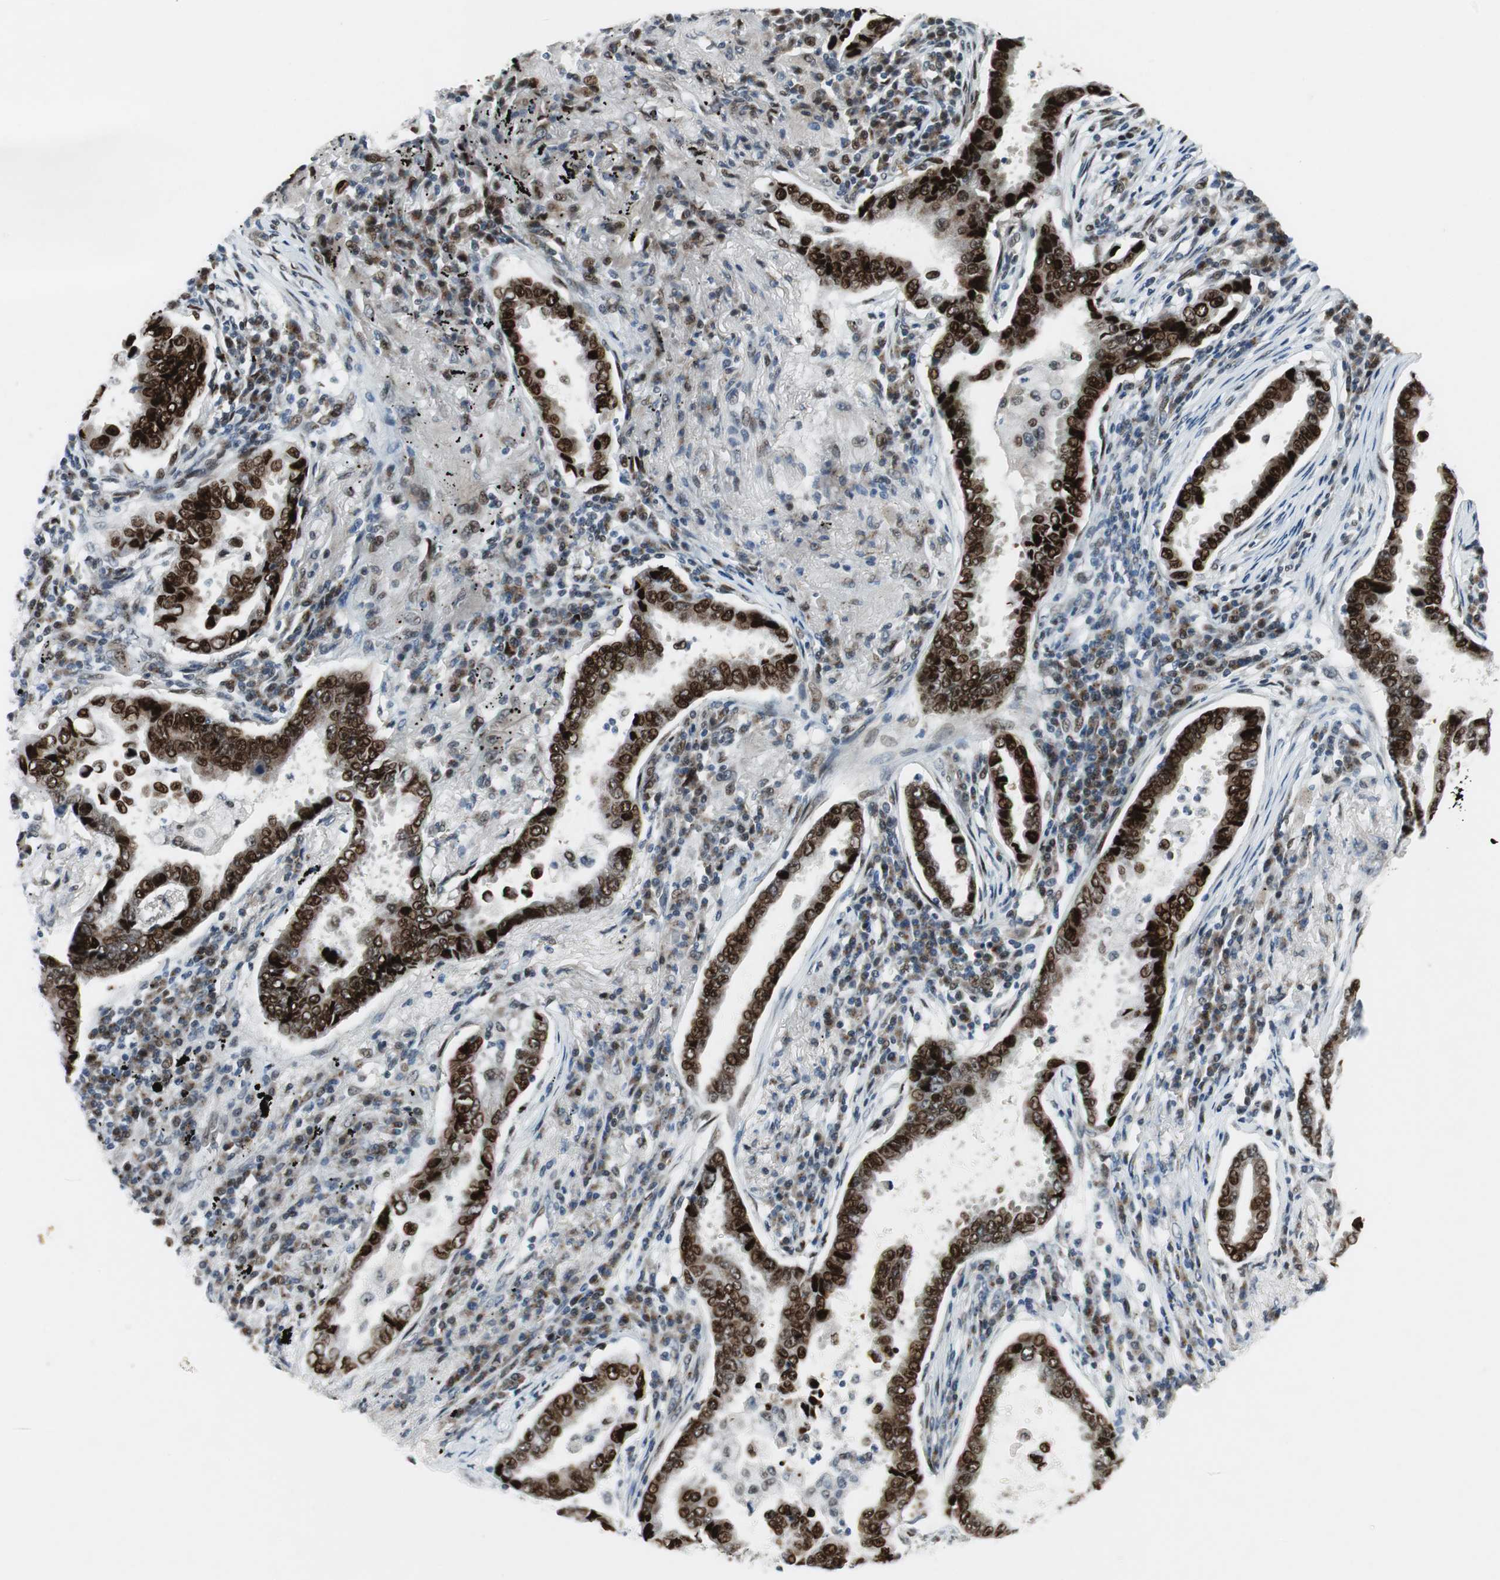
{"staining": {"intensity": "strong", "quantity": ">75%", "location": "nuclear"}, "tissue": "lung cancer", "cell_type": "Tumor cells", "image_type": "cancer", "snomed": [{"axis": "morphology", "description": "Normal tissue, NOS"}, {"axis": "morphology", "description": "Inflammation, NOS"}, {"axis": "morphology", "description": "Adenocarcinoma, NOS"}, {"axis": "topography", "description": "Lung"}], "caption": "A high amount of strong nuclear staining is seen in approximately >75% of tumor cells in lung cancer (adenocarcinoma) tissue.", "gene": "AJUBA", "patient": {"sex": "female", "age": 64}}